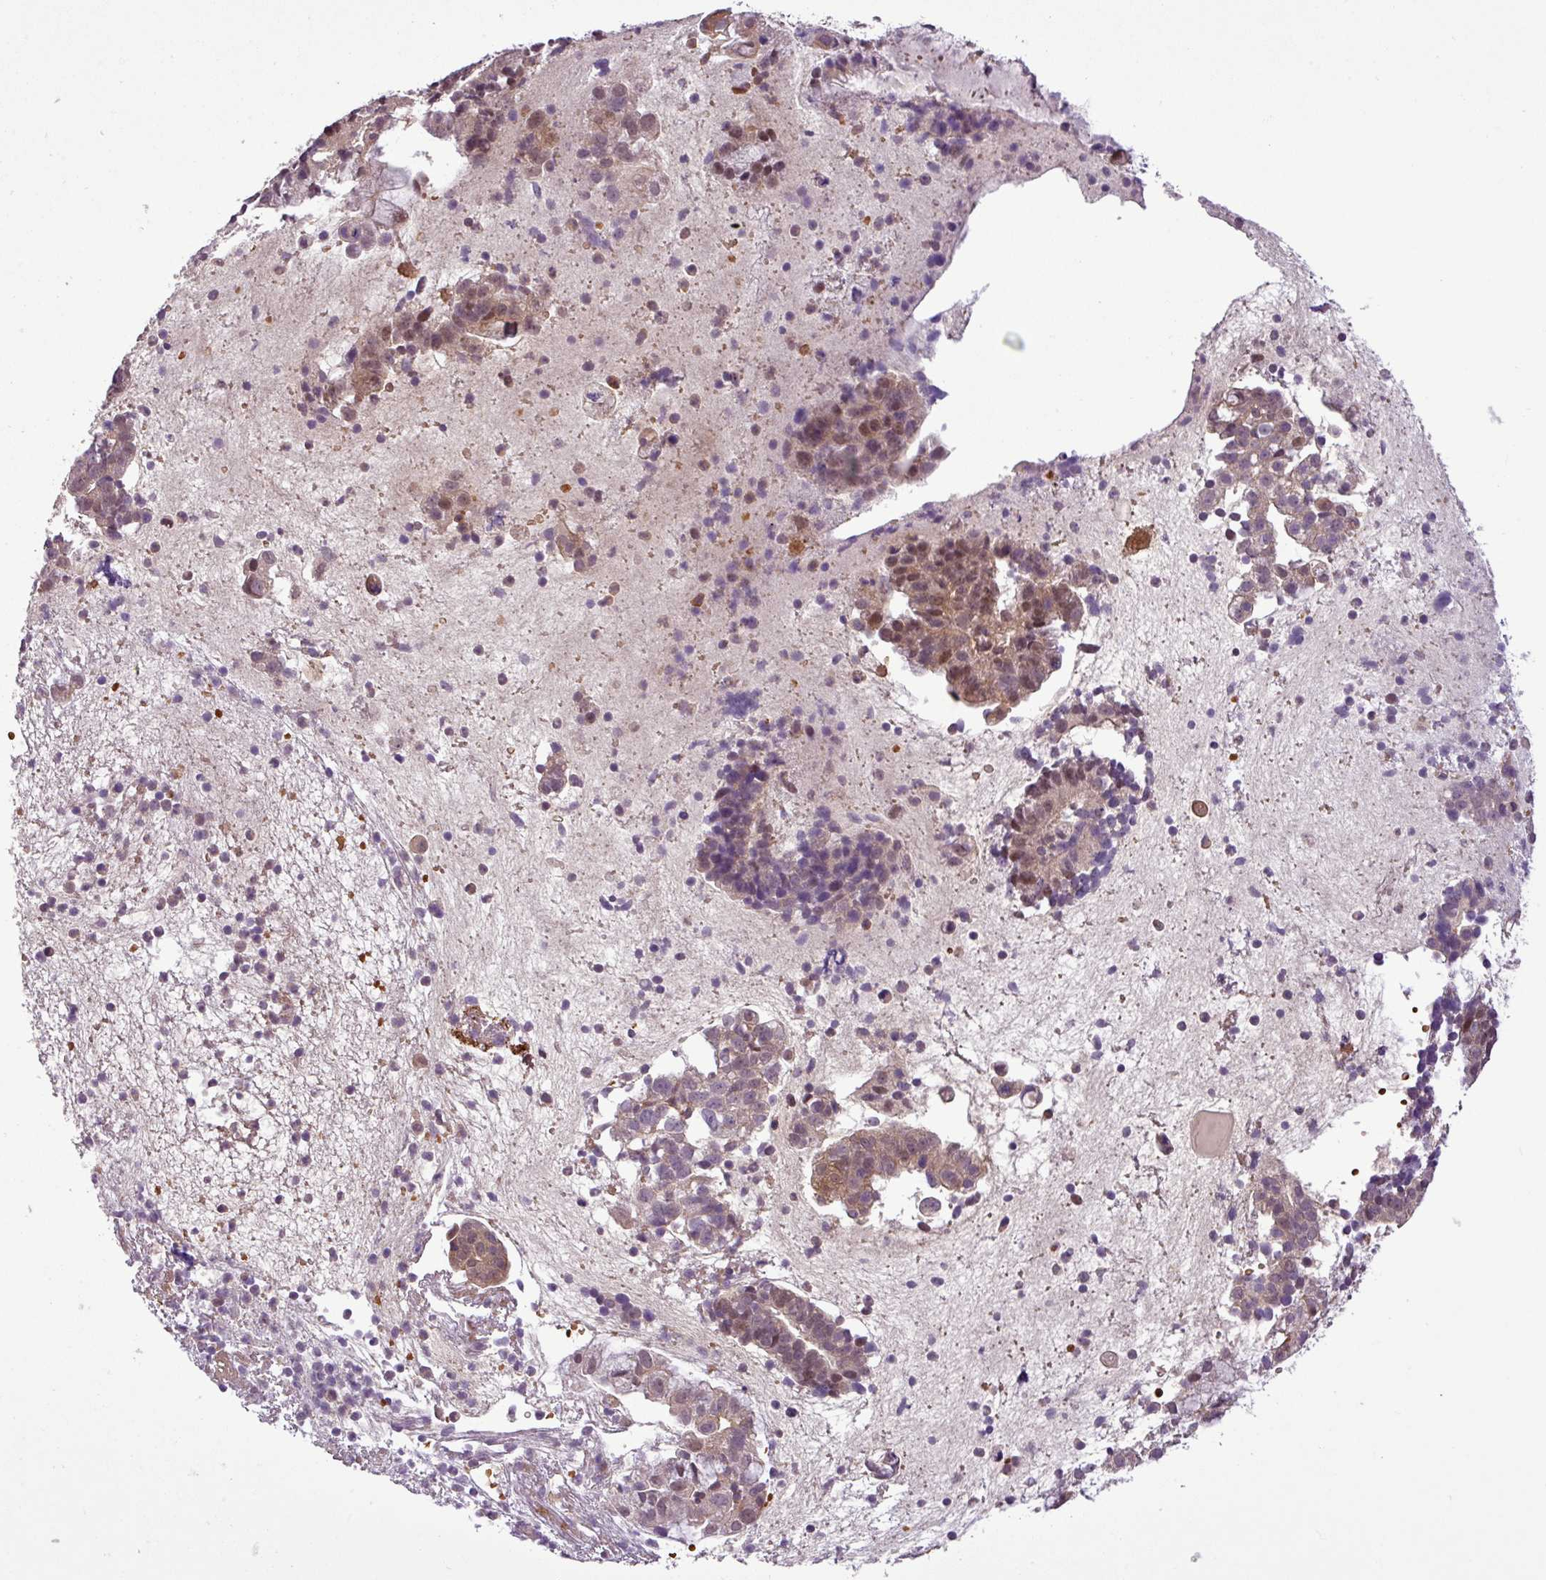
{"staining": {"intensity": "moderate", "quantity": "25%-75%", "location": "nuclear"}, "tissue": "endometrial cancer", "cell_type": "Tumor cells", "image_type": "cancer", "snomed": [{"axis": "morphology", "description": "Adenocarcinoma, NOS"}, {"axis": "topography", "description": "Endometrium"}], "caption": "Protein expression analysis of adenocarcinoma (endometrial) shows moderate nuclear expression in approximately 25%-75% of tumor cells. Immunohistochemistry stains the protein of interest in brown and the nuclei are stained blue.", "gene": "NBEAL2", "patient": {"sex": "female", "age": 76}}